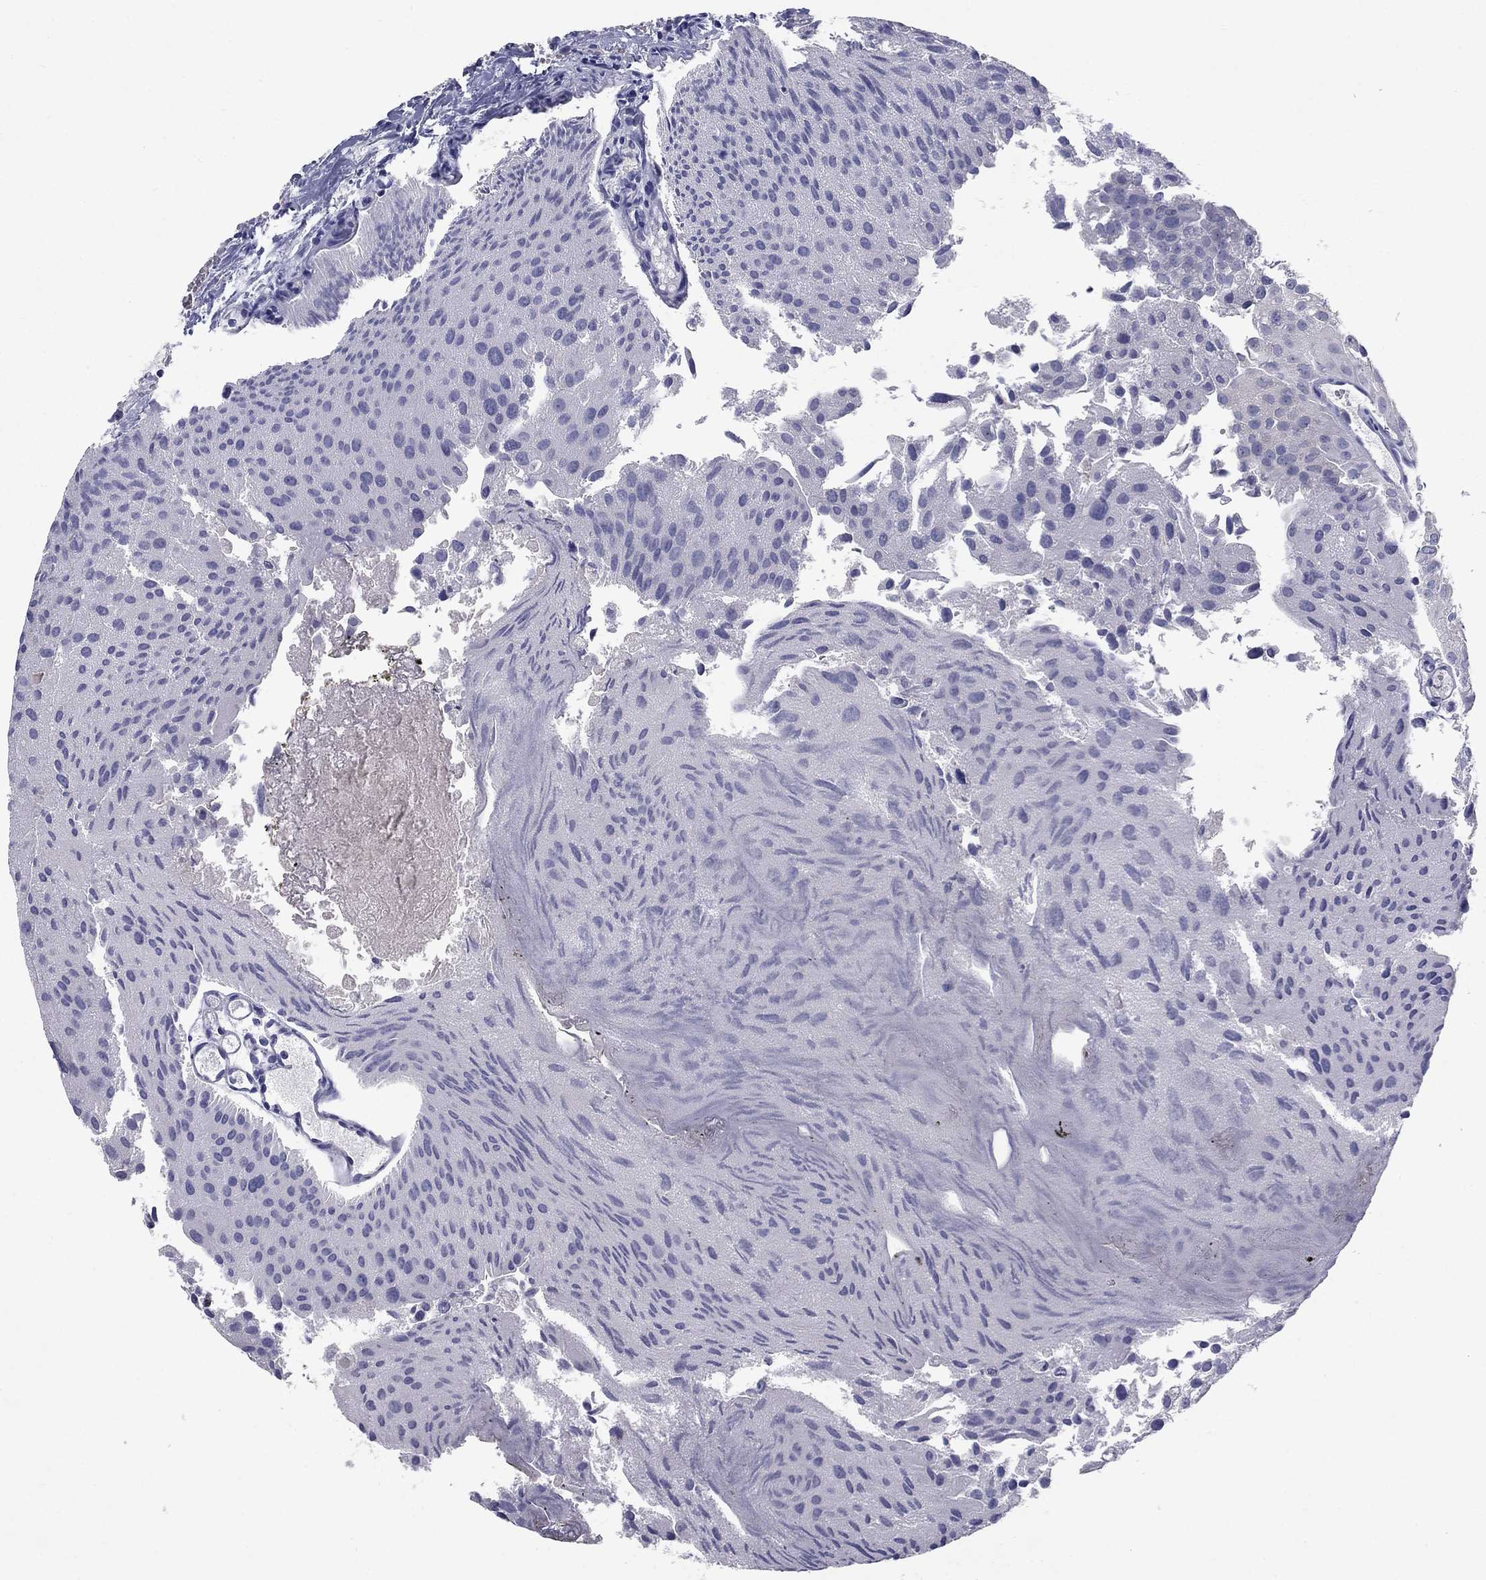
{"staining": {"intensity": "negative", "quantity": "none", "location": "none"}, "tissue": "urothelial cancer", "cell_type": "Tumor cells", "image_type": "cancer", "snomed": [{"axis": "morphology", "description": "Urothelial carcinoma, Low grade"}, {"axis": "topography", "description": "Urinary bladder"}], "caption": "Urothelial cancer was stained to show a protein in brown. There is no significant expression in tumor cells.", "gene": "CACNA1A", "patient": {"sex": "female", "age": 78}}